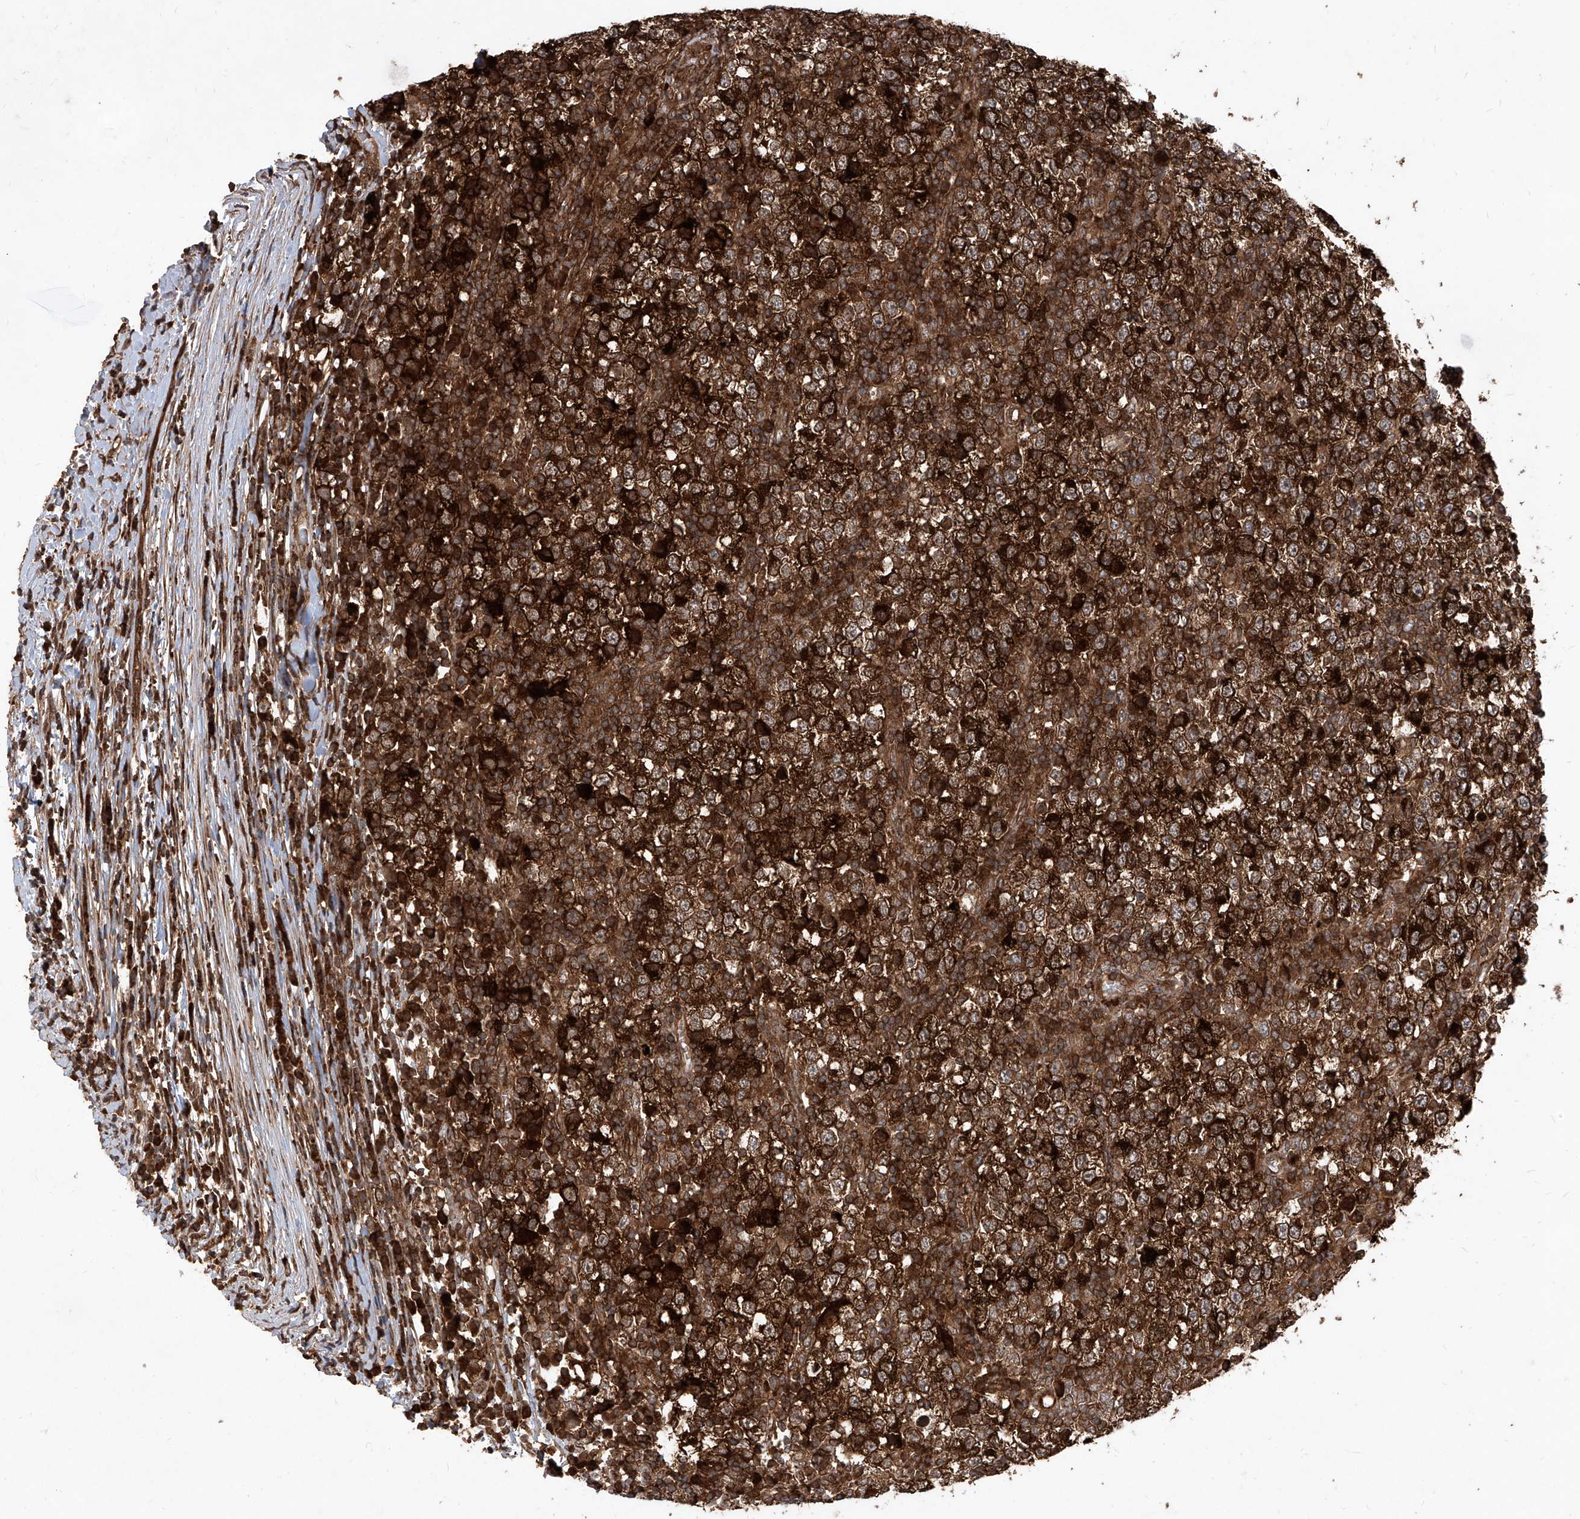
{"staining": {"intensity": "strong", "quantity": ">75%", "location": "cytoplasmic/membranous"}, "tissue": "testis cancer", "cell_type": "Tumor cells", "image_type": "cancer", "snomed": [{"axis": "morphology", "description": "Seminoma, NOS"}, {"axis": "topography", "description": "Testis"}], "caption": "Seminoma (testis) tissue demonstrates strong cytoplasmic/membranous positivity in approximately >75% of tumor cells", "gene": "MAGED2", "patient": {"sex": "male", "age": 65}}